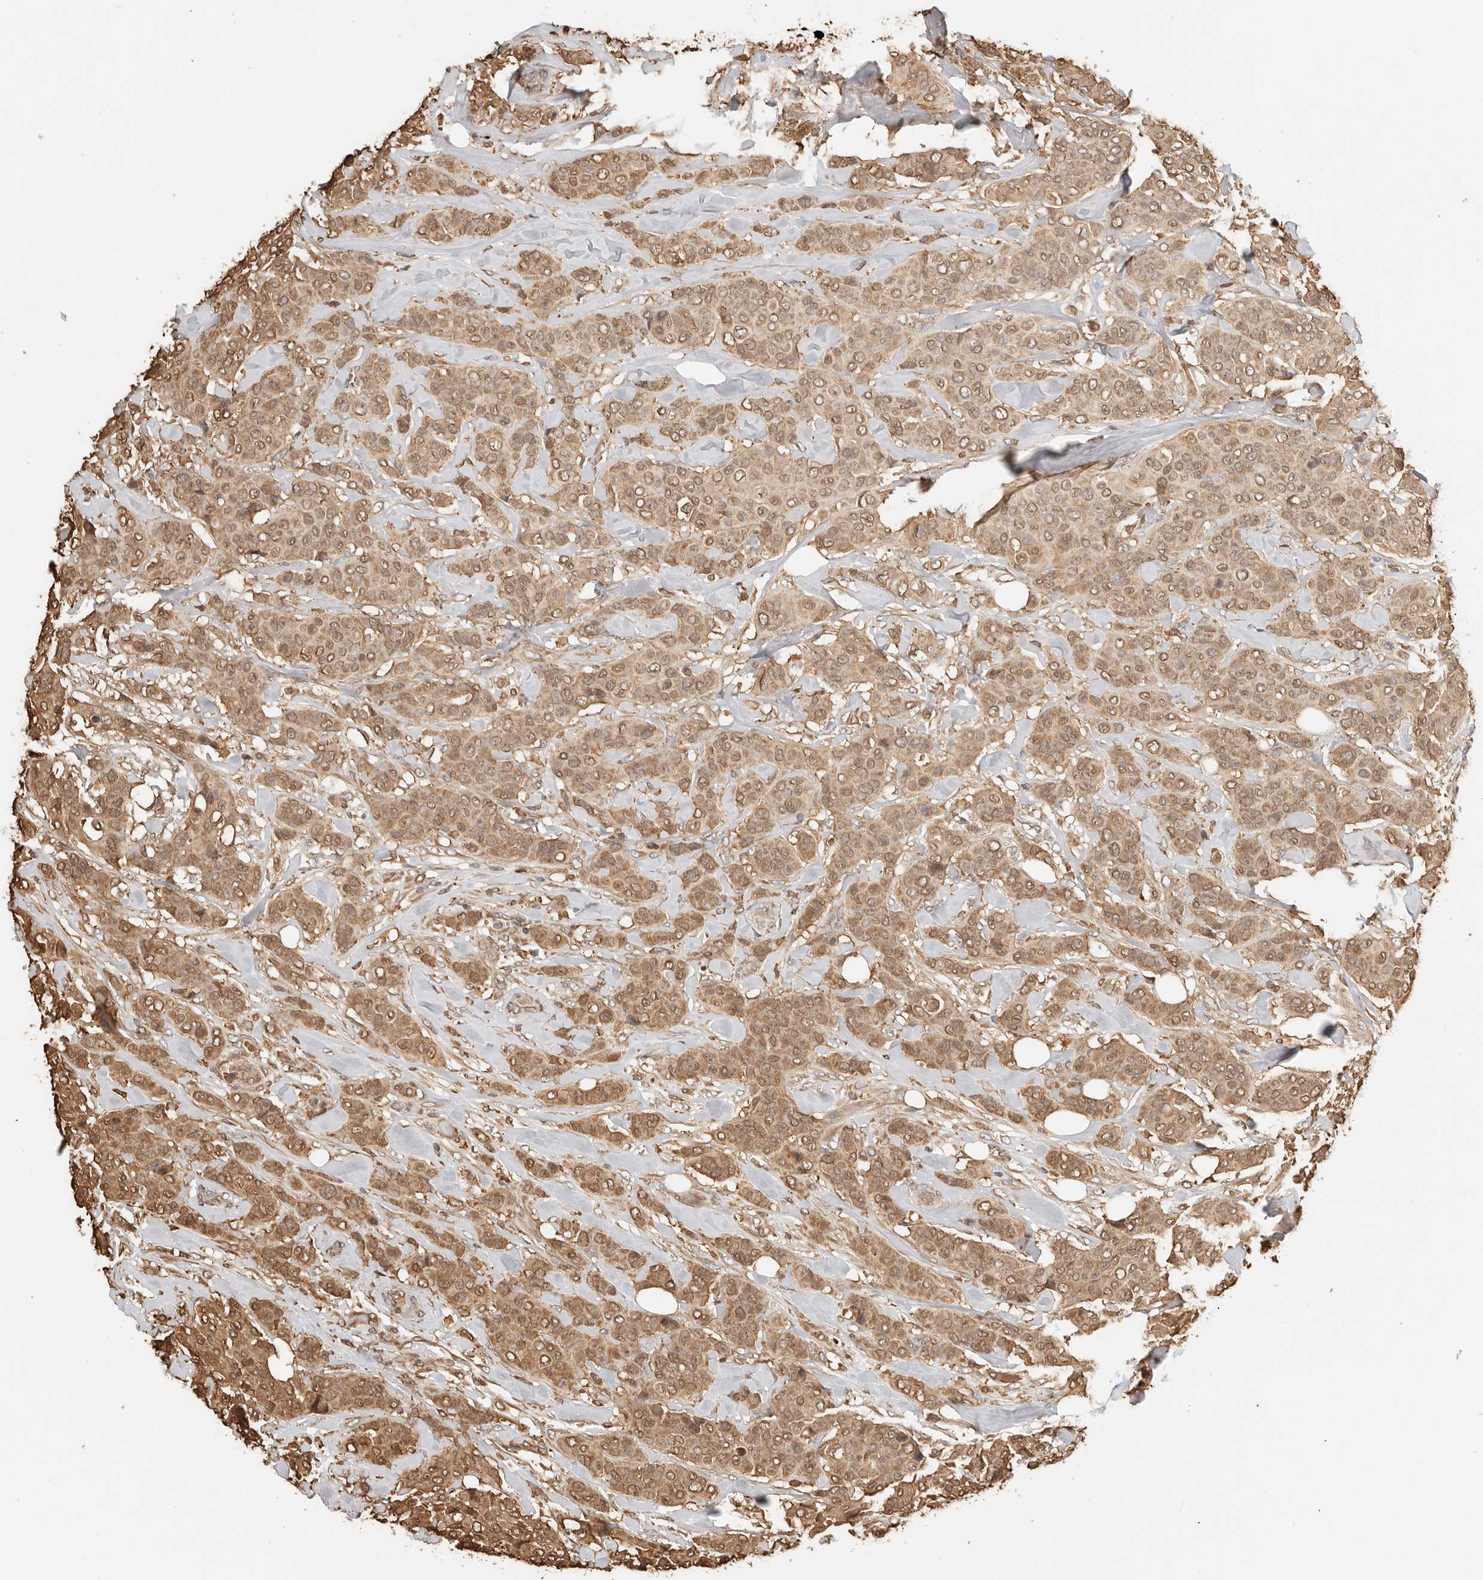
{"staining": {"intensity": "moderate", "quantity": ">75%", "location": "cytoplasmic/membranous,nuclear"}, "tissue": "breast cancer", "cell_type": "Tumor cells", "image_type": "cancer", "snomed": [{"axis": "morphology", "description": "Lobular carcinoma"}, {"axis": "topography", "description": "Breast"}], "caption": "Lobular carcinoma (breast) was stained to show a protein in brown. There is medium levels of moderate cytoplasmic/membranous and nuclear staining in approximately >75% of tumor cells.", "gene": "ARHGEF10L", "patient": {"sex": "female", "age": 51}}